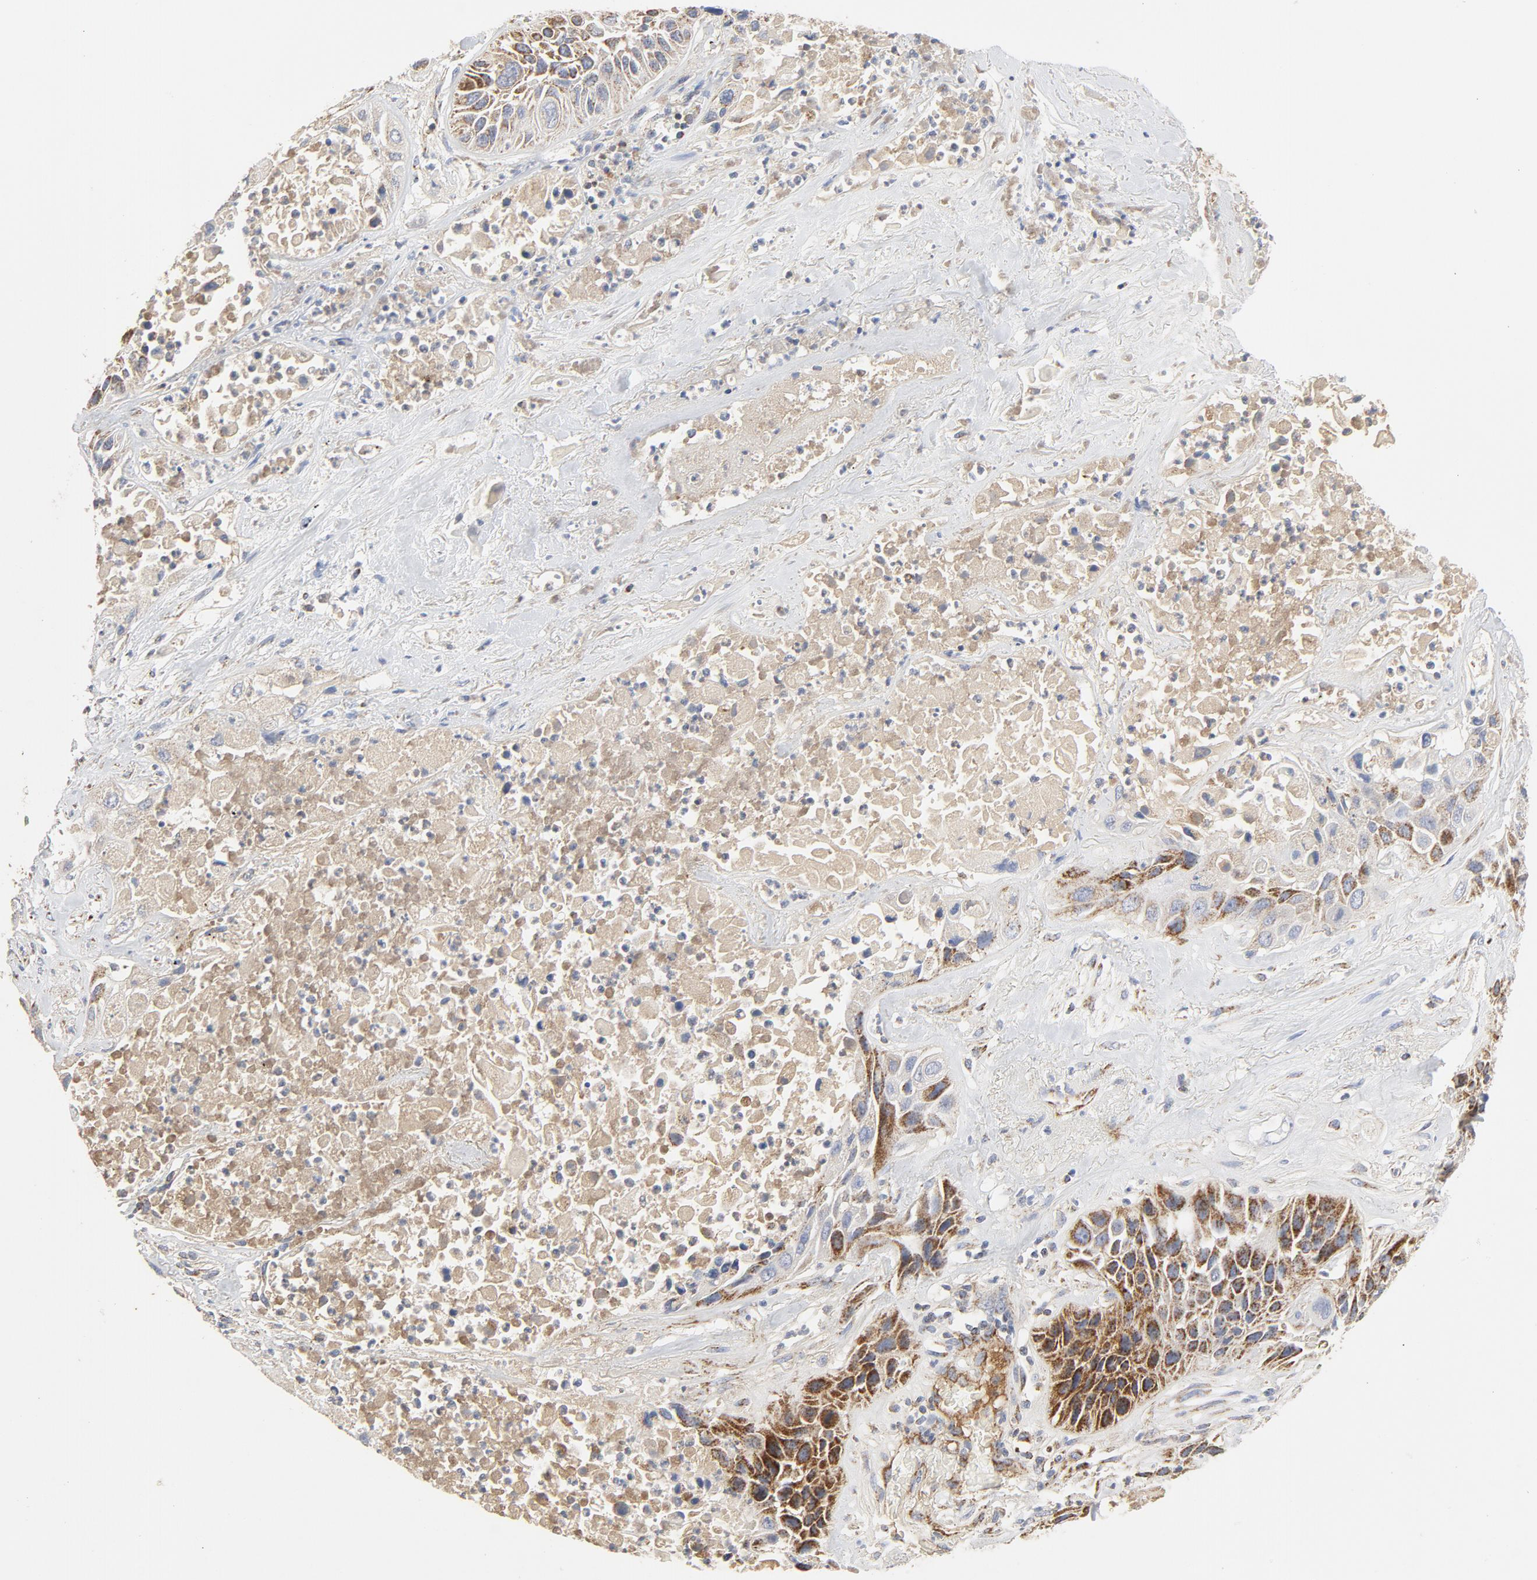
{"staining": {"intensity": "strong", "quantity": ">75%", "location": "cytoplasmic/membranous"}, "tissue": "lung cancer", "cell_type": "Tumor cells", "image_type": "cancer", "snomed": [{"axis": "morphology", "description": "Squamous cell carcinoma, NOS"}, {"axis": "topography", "description": "Lung"}], "caption": "Tumor cells demonstrate high levels of strong cytoplasmic/membranous positivity in about >75% of cells in squamous cell carcinoma (lung). Nuclei are stained in blue.", "gene": "PCNX4", "patient": {"sex": "female", "age": 76}}